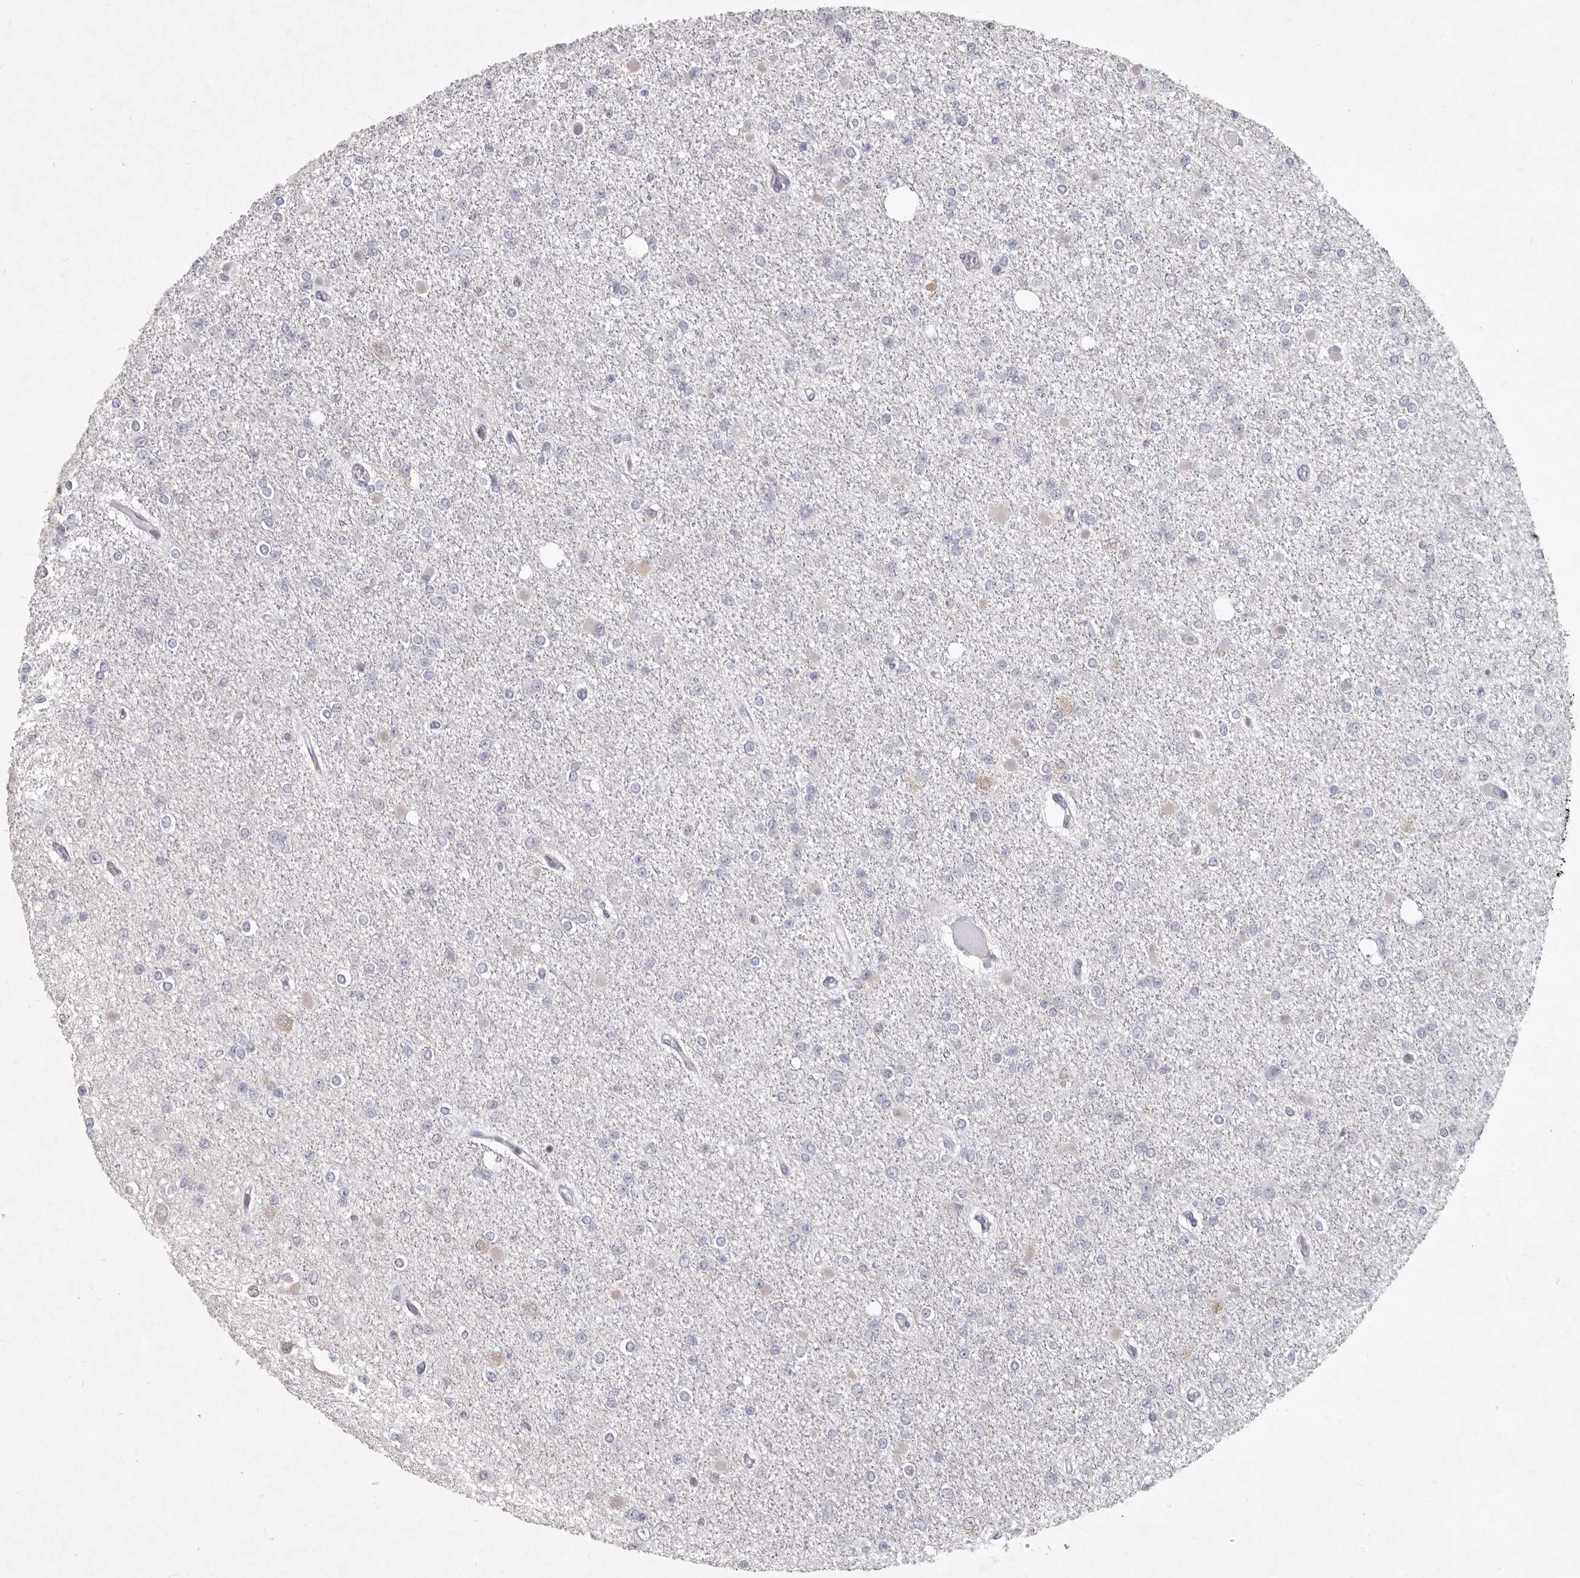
{"staining": {"intensity": "negative", "quantity": "none", "location": "none"}, "tissue": "glioma", "cell_type": "Tumor cells", "image_type": "cancer", "snomed": [{"axis": "morphology", "description": "Glioma, malignant, Low grade"}, {"axis": "topography", "description": "Brain"}], "caption": "There is no significant staining in tumor cells of glioma. (DAB immunohistochemistry with hematoxylin counter stain).", "gene": "GSK3B", "patient": {"sex": "female", "age": 22}}